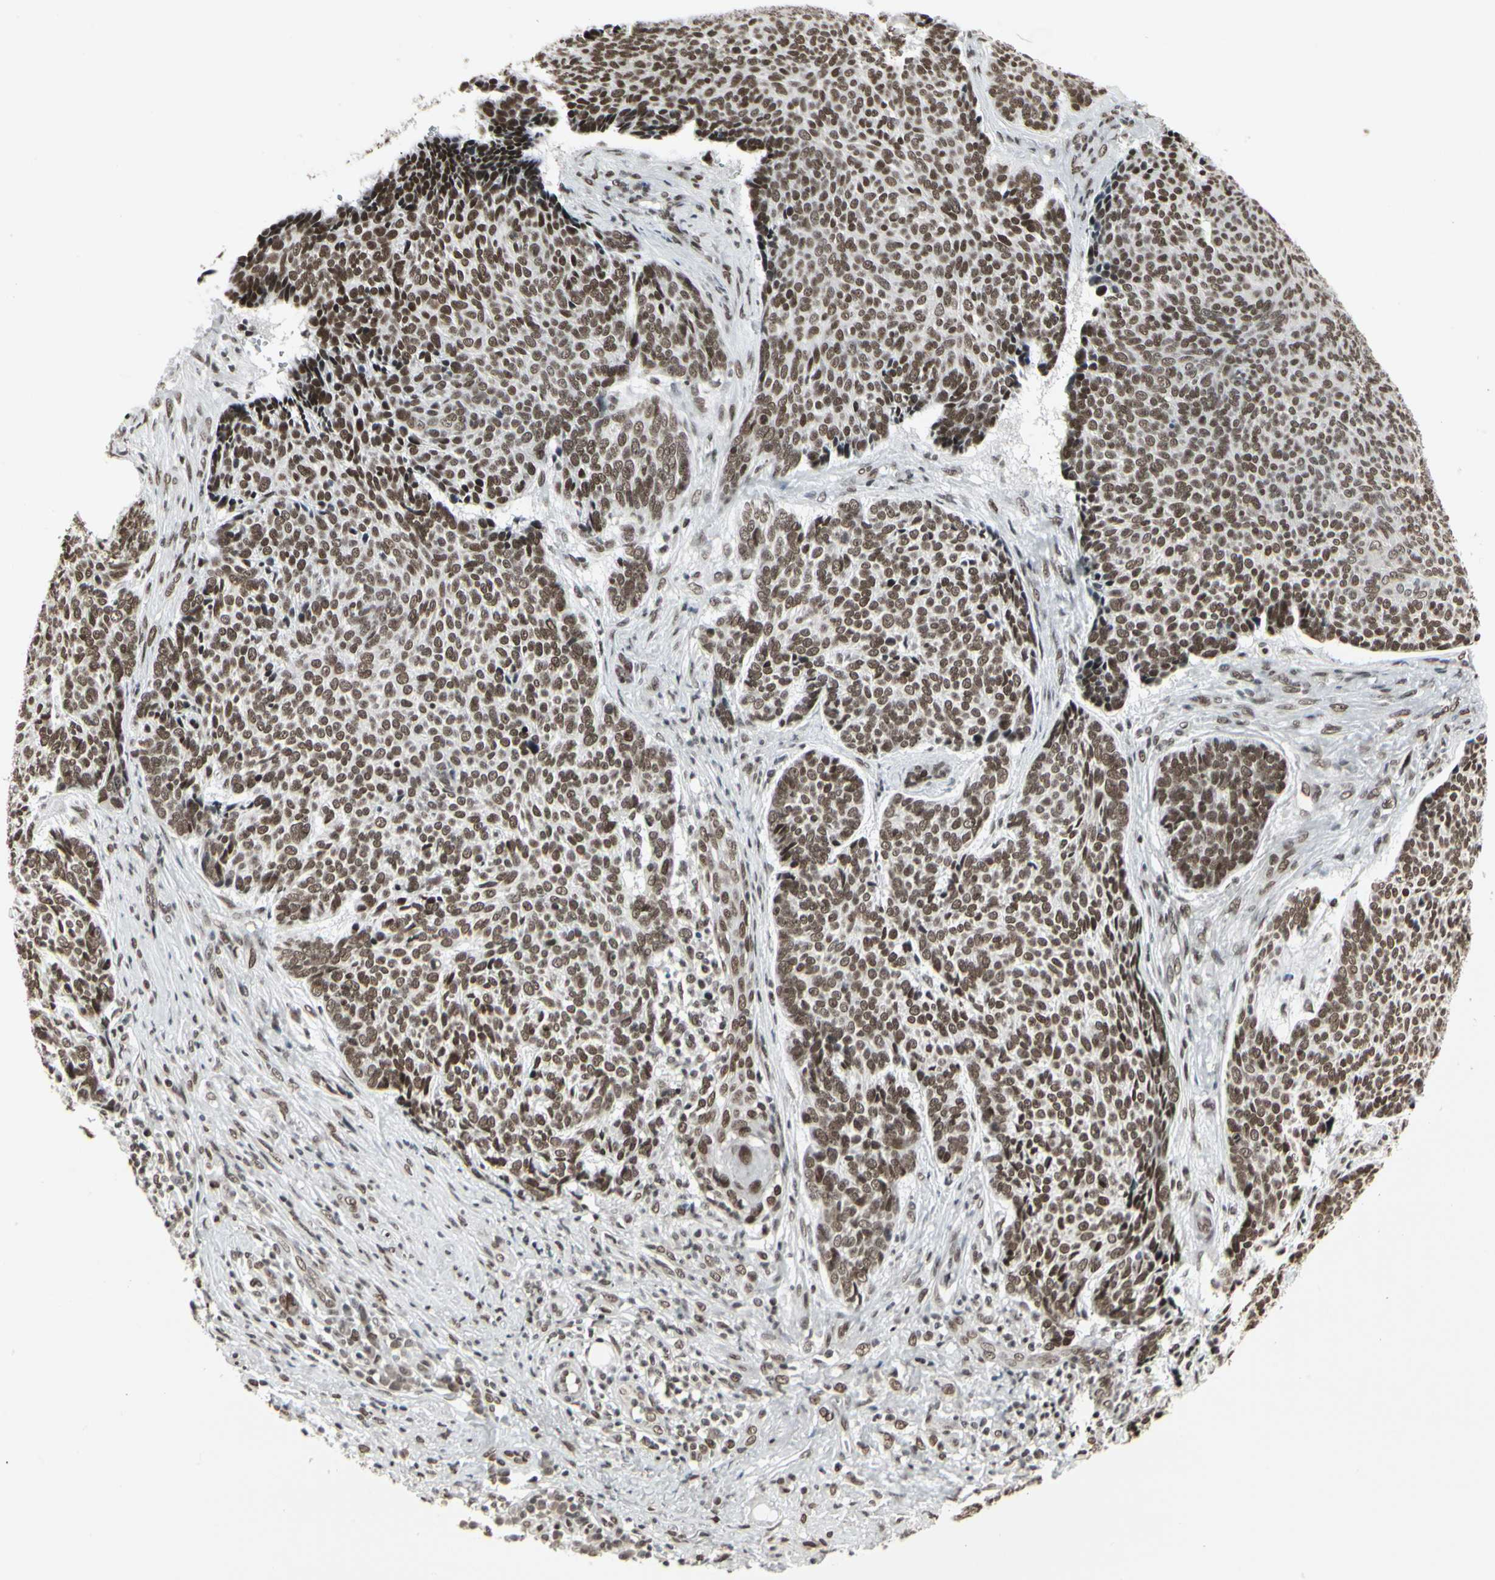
{"staining": {"intensity": "moderate", "quantity": ">75%", "location": "nuclear"}, "tissue": "skin cancer", "cell_type": "Tumor cells", "image_type": "cancer", "snomed": [{"axis": "morphology", "description": "Basal cell carcinoma"}, {"axis": "topography", "description": "Skin"}], "caption": "This photomicrograph shows skin basal cell carcinoma stained with immunohistochemistry to label a protein in brown. The nuclear of tumor cells show moderate positivity for the protein. Nuclei are counter-stained blue.", "gene": "HMG20A", "patient": {"sex": "male", "age": 84}}